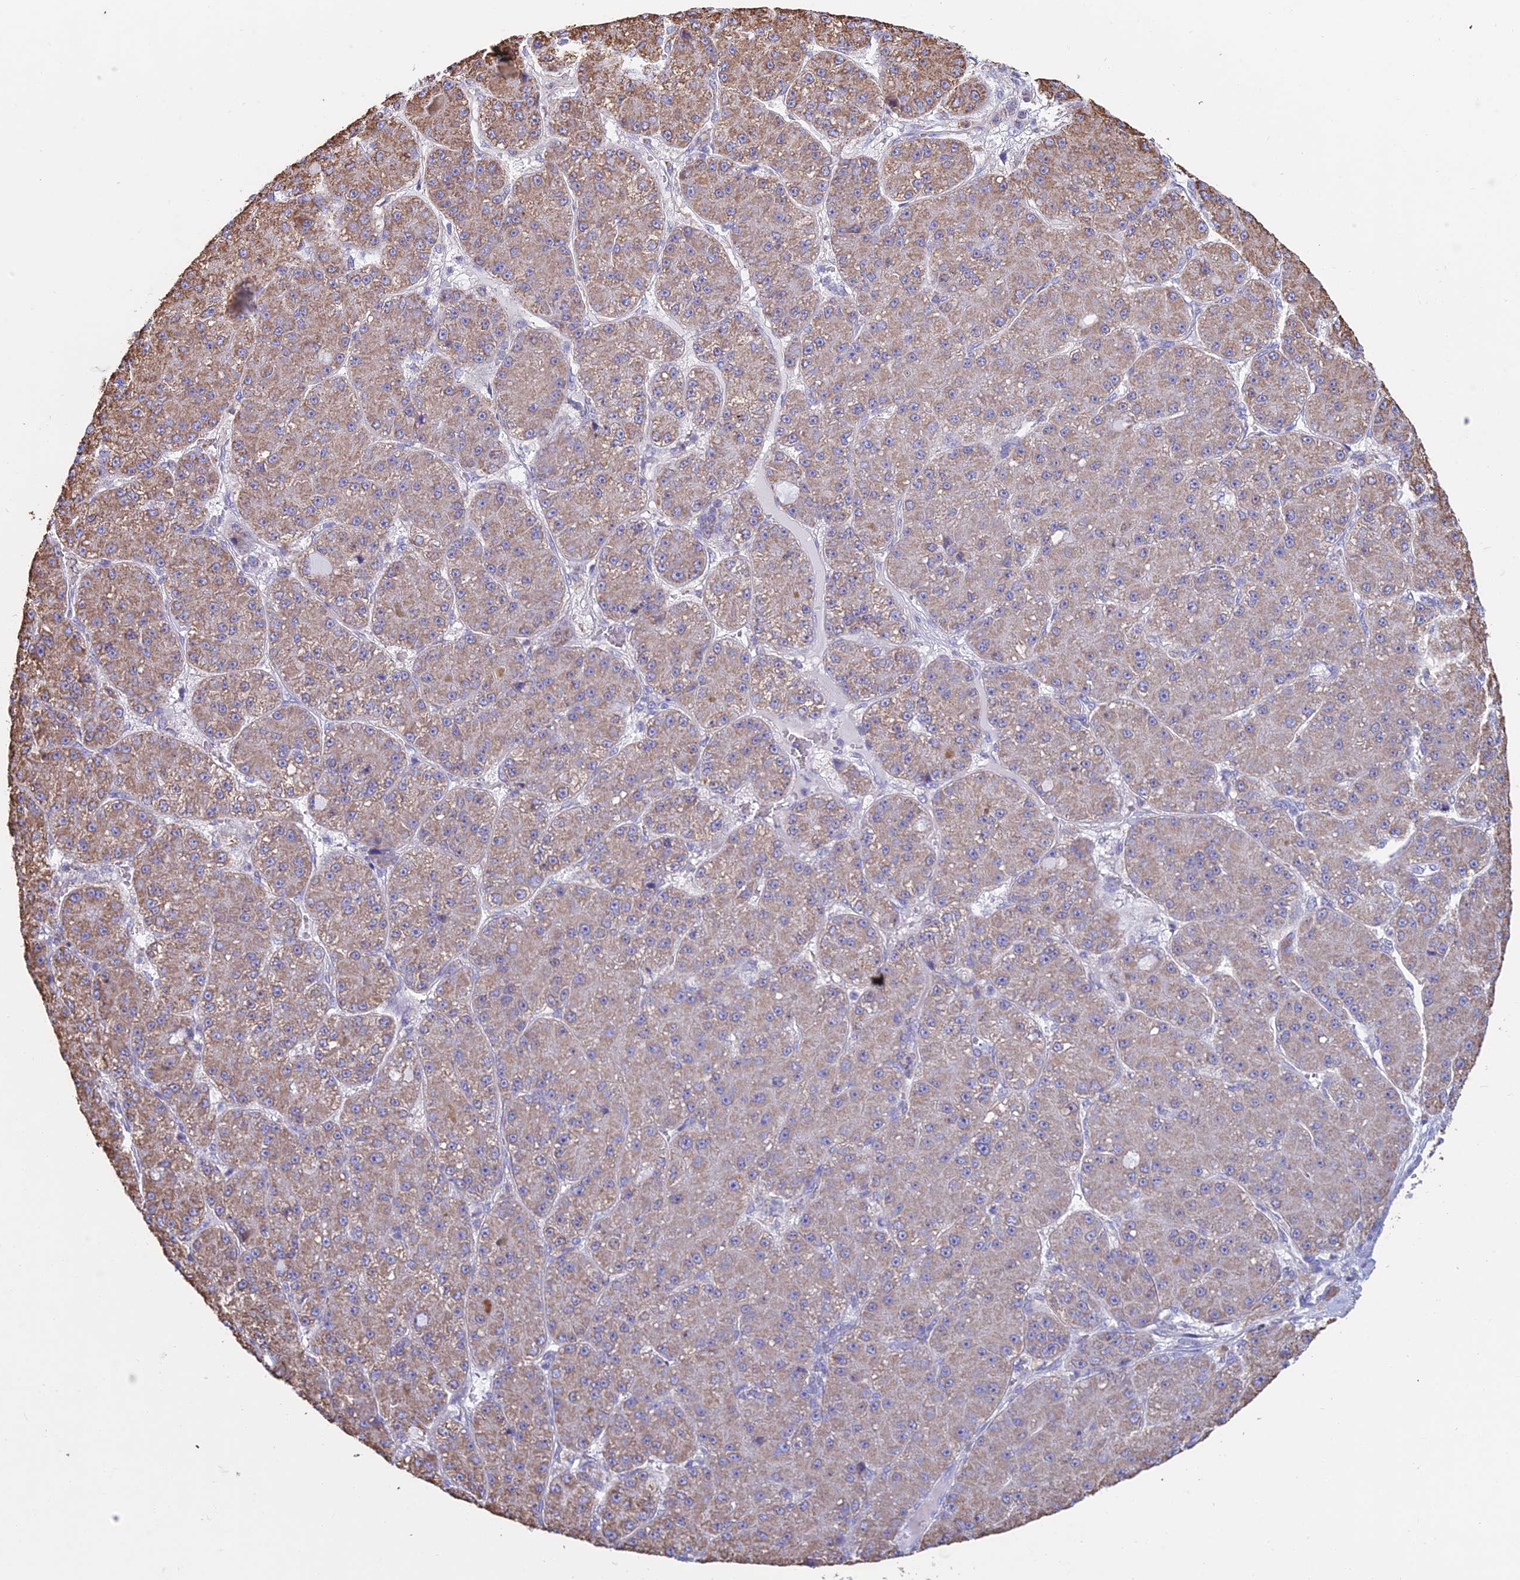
{"staining": {"intensity": "moderate", "quantity": "25%-75%", "location": "cytoplasmic/membranous"}, "tissue": "liver cancer", "cell_type": "Tumor cells", "image_type": "cancer", "snomed": [{"axis": "morphology", "description": "Carcinoma, Hepatocellular, NOS"}, {"axis": "topography", "description": "Liver"}], "caption": "Immunohistochemical staining of liver hepatocellular carcinoma reveals moderate cytoplasmic/membranous protein positivity in about 25%-75% of tumor cells.", "gene": "OR2W3", "patient": {"sex": "male", "age": 67}}